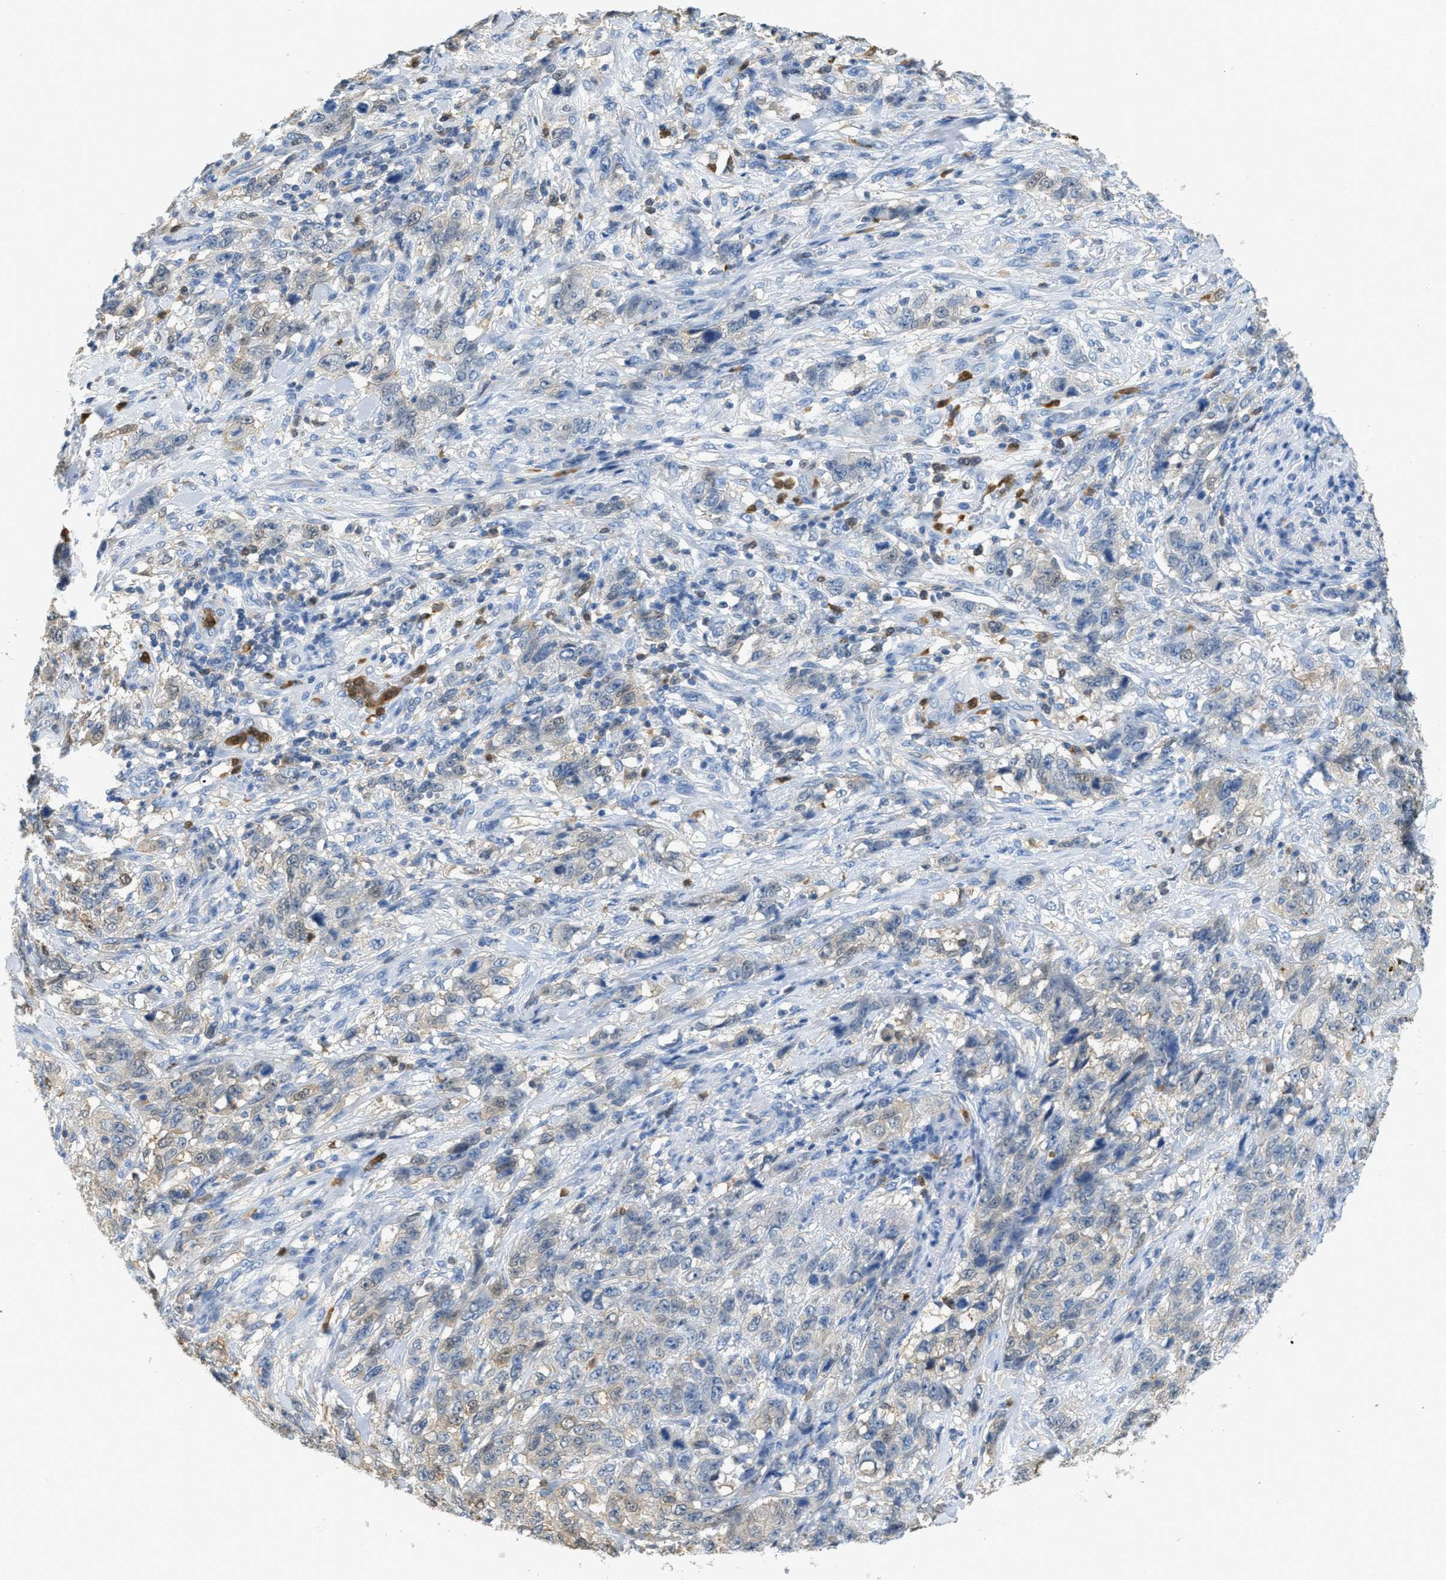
{"staining": {"intensity": "weak", "quantity": "25%-75%", "location": "cytoplasmic/membranous,nuclear"}, "tissue": "stomach cancer", "cell_type": "Tumor cells", "image_type": "cancer", "snomed": [{"axis": "morphology", "description": "Adenocarcinoma, NOS"}, {"axis": "topography", "description": "Stomach"}], "caption": "Stomach adenocarcinoma tissue exhibits weak cytoplasmic/membranous and nuclear staining in about 25%-75% of tumor cells, visualized by immunohistochemistry.", "gene": "SERPINB1", "patient": {"sex": "male", "age": 48}}